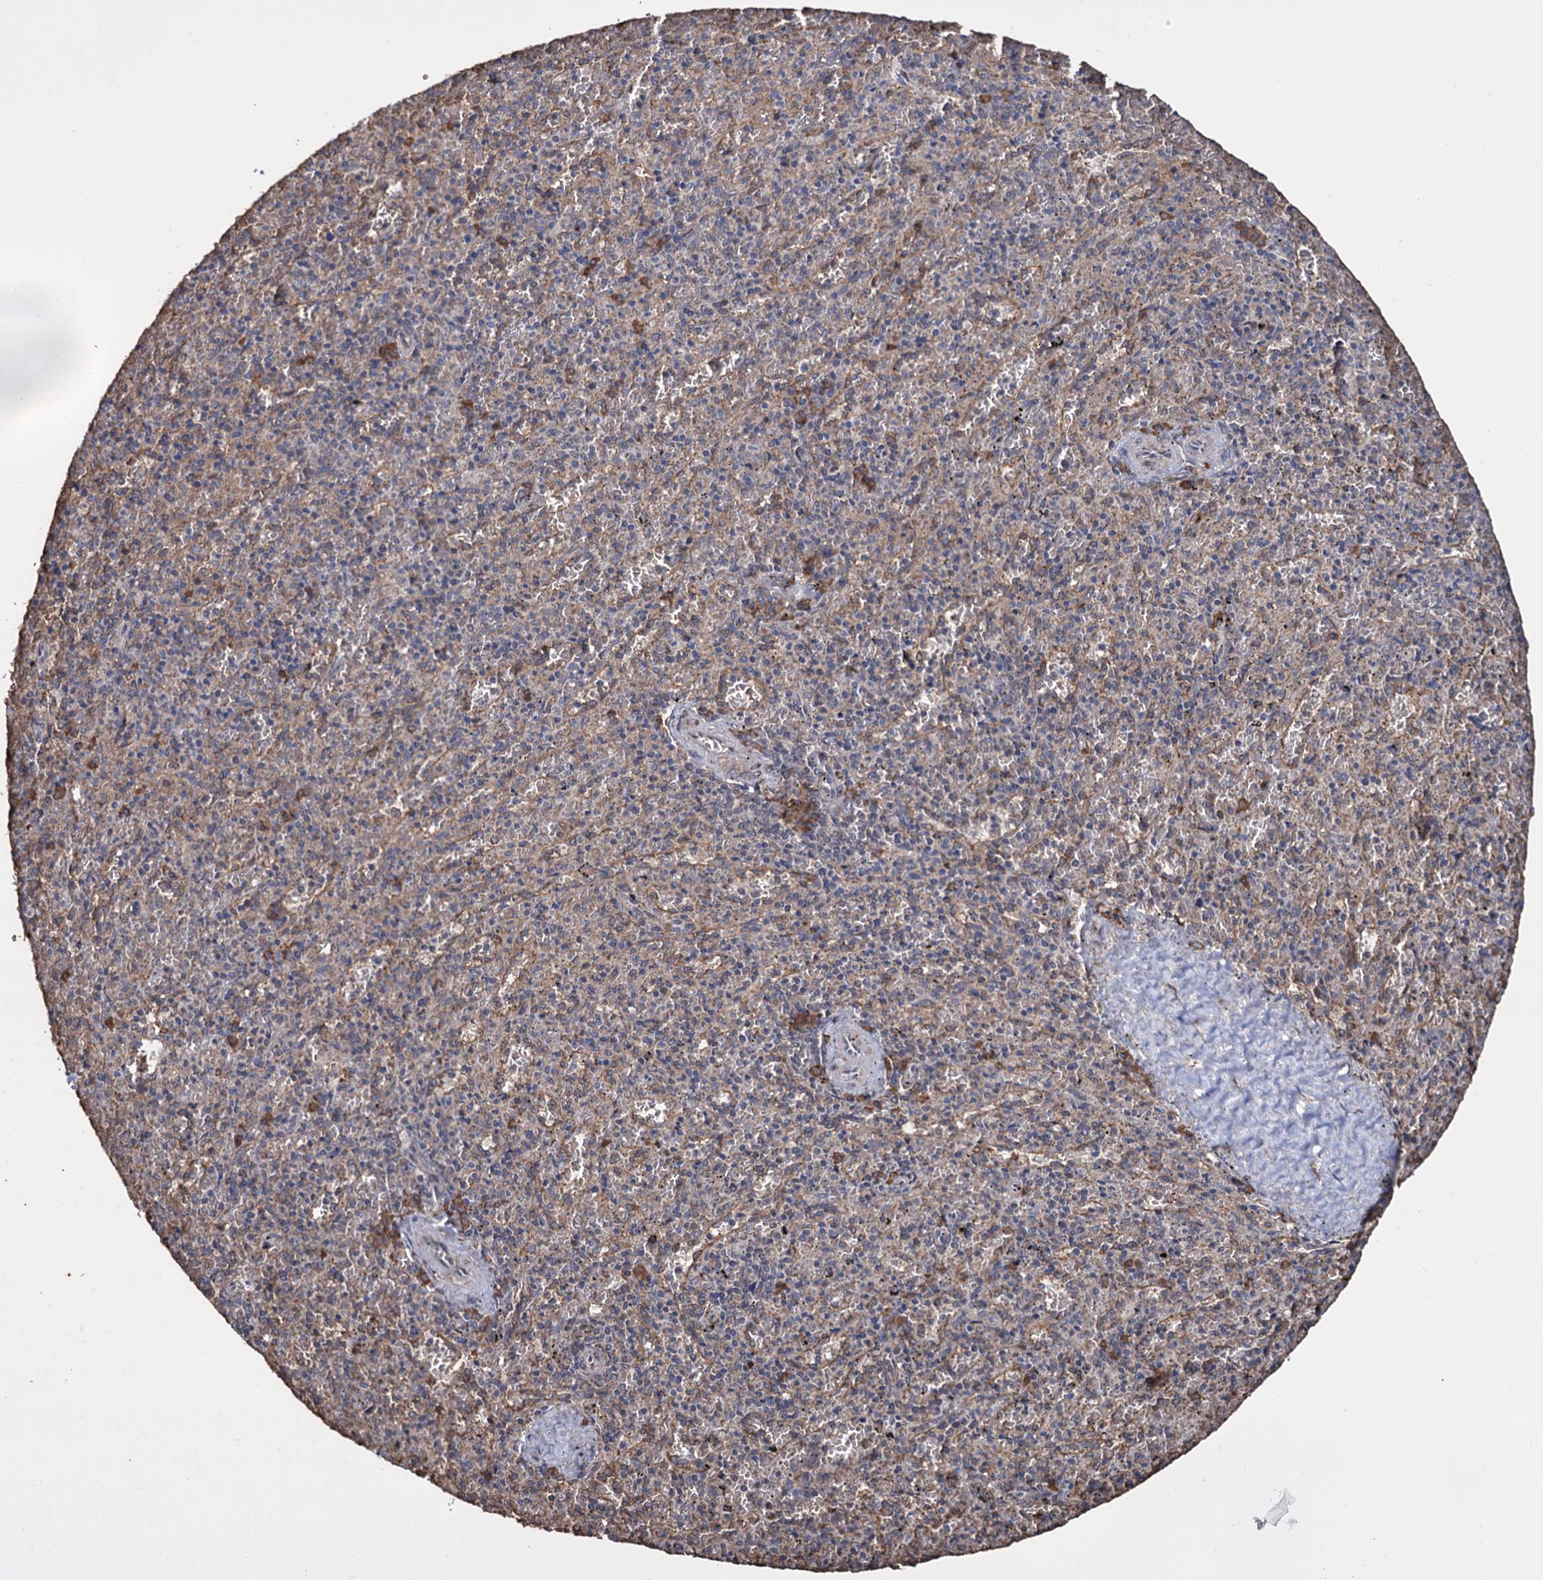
{"staining": {"intensity": "weak", "quantity": "25%-75%", "location": "cytoplasmic/membranous"}, "tissue": "spleen", "cell_type": "Cells in red pulp", "image_type": "normal", "snomed": [{"axis": "morphology", "description": "Normal tissue, NOS"}, {"axis": "topography", "description": "Spleen"}], "caption": "Immunohistochemistry (IHC) staining of benign spleen, which reveals low levels of weak cytoplasmic/membranous positivity in approximately 25%-75% of cells in red pulp indicating weak cytoplasmic/membranous protein expression. The staining was performed using DAB (brown) for protein detection and nuclei were counterstained in hematoxylin (blue).", "gene": "TBC1D12", "patient": {"sex": "male", "age": 82}}